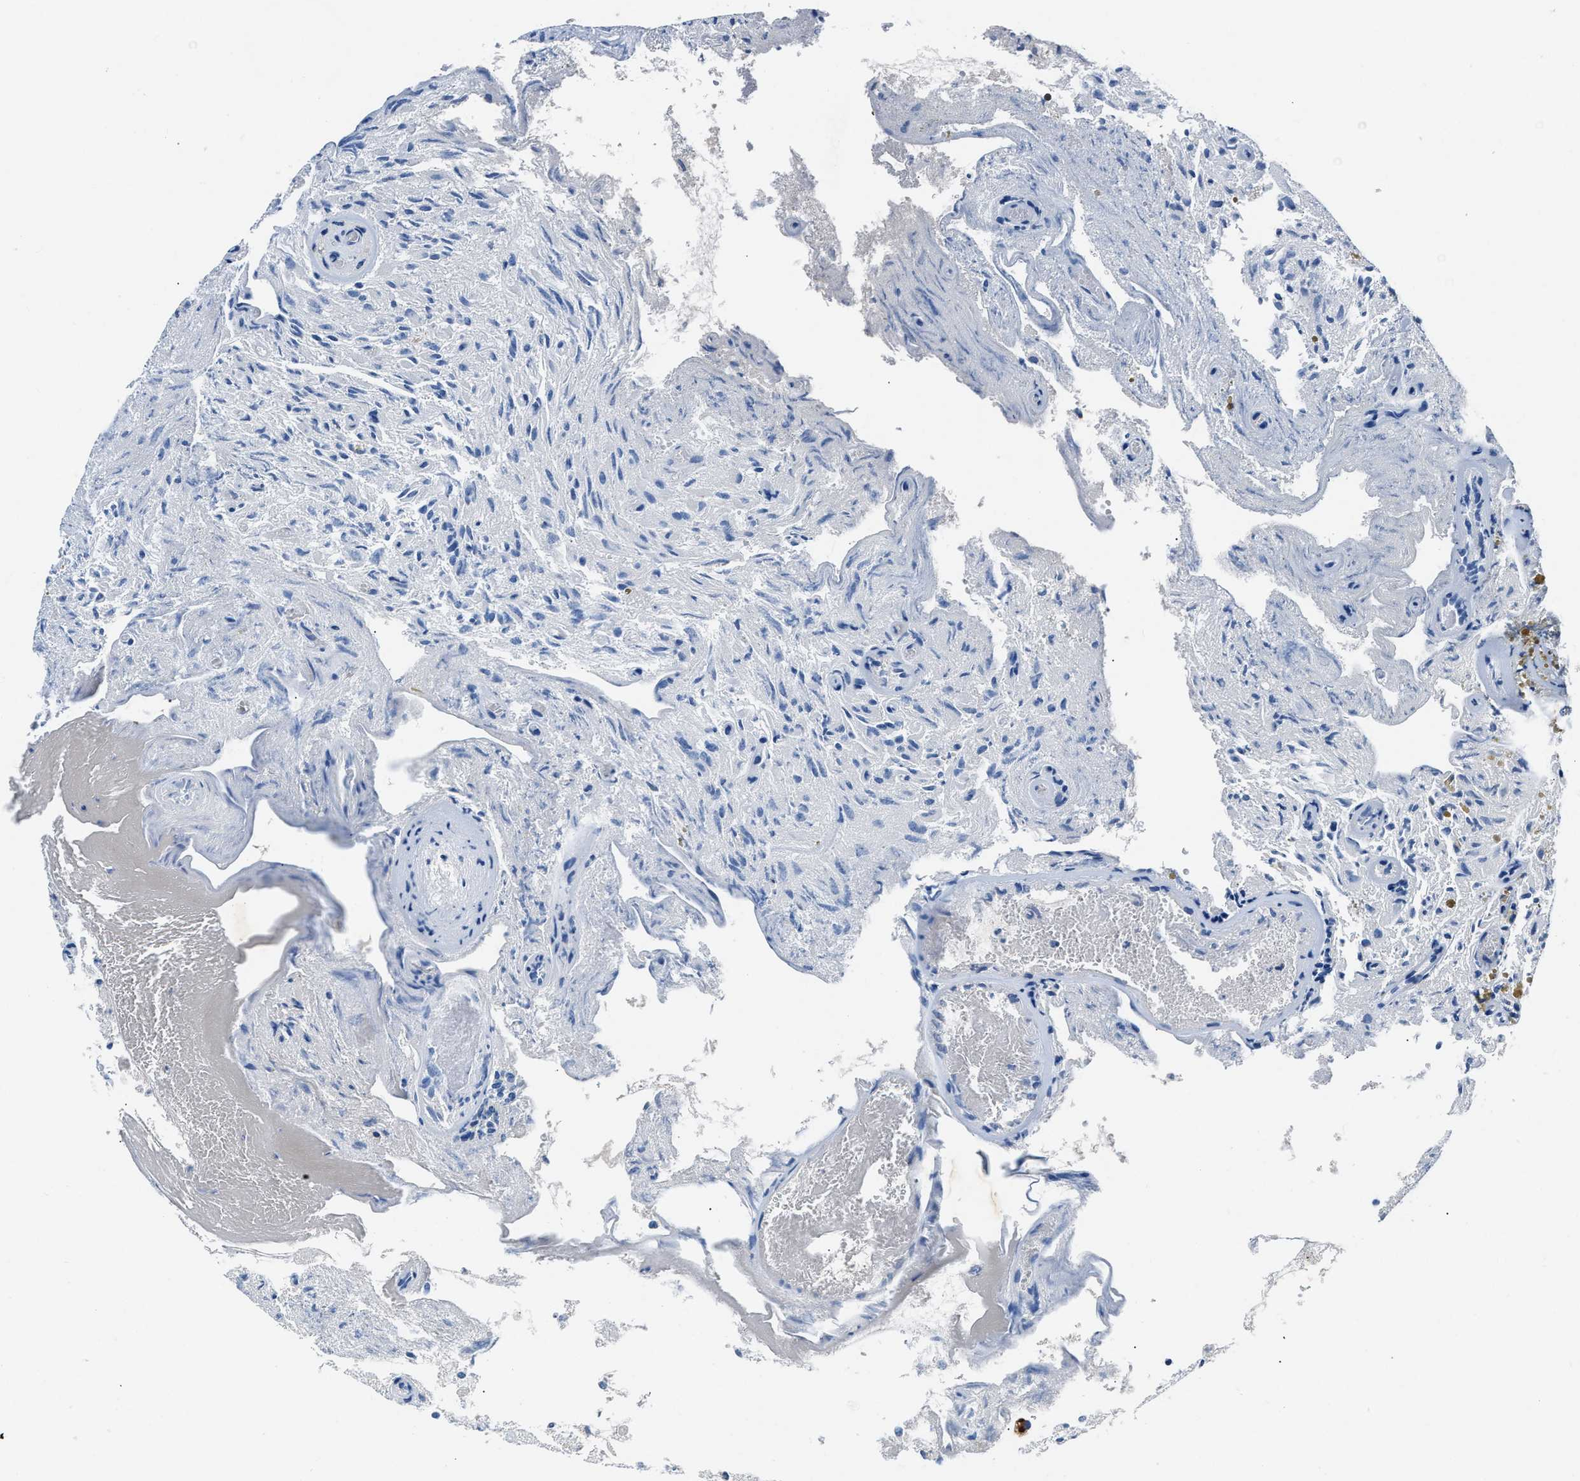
{"staining": {"intensity": "negative", "quantity": "none", "location": "none"}, "tissue": "glioma", "cell_type": "Tumor cells", "image_type": "cancer", "snomed": [{"axis": "morphology", "description": "Glioma, malignant, High grade"}, {"axis": "topography", "description": "Brain"}], "caption": "Immunohistochemistry (IHC) histopathology image of neoplastic tissue: human malignant glioma (high-grade) stained with DAB (3,3'-diaminobenzidine) reveals no significant protein expression in tumor cells. (DAB (3,3'-diaminobenzidine) immunohistochemistry (IHC) with hematoxylin counter stain).", "gene": "DNAAF5", "patient": {"sex": "female", "age": 59}}